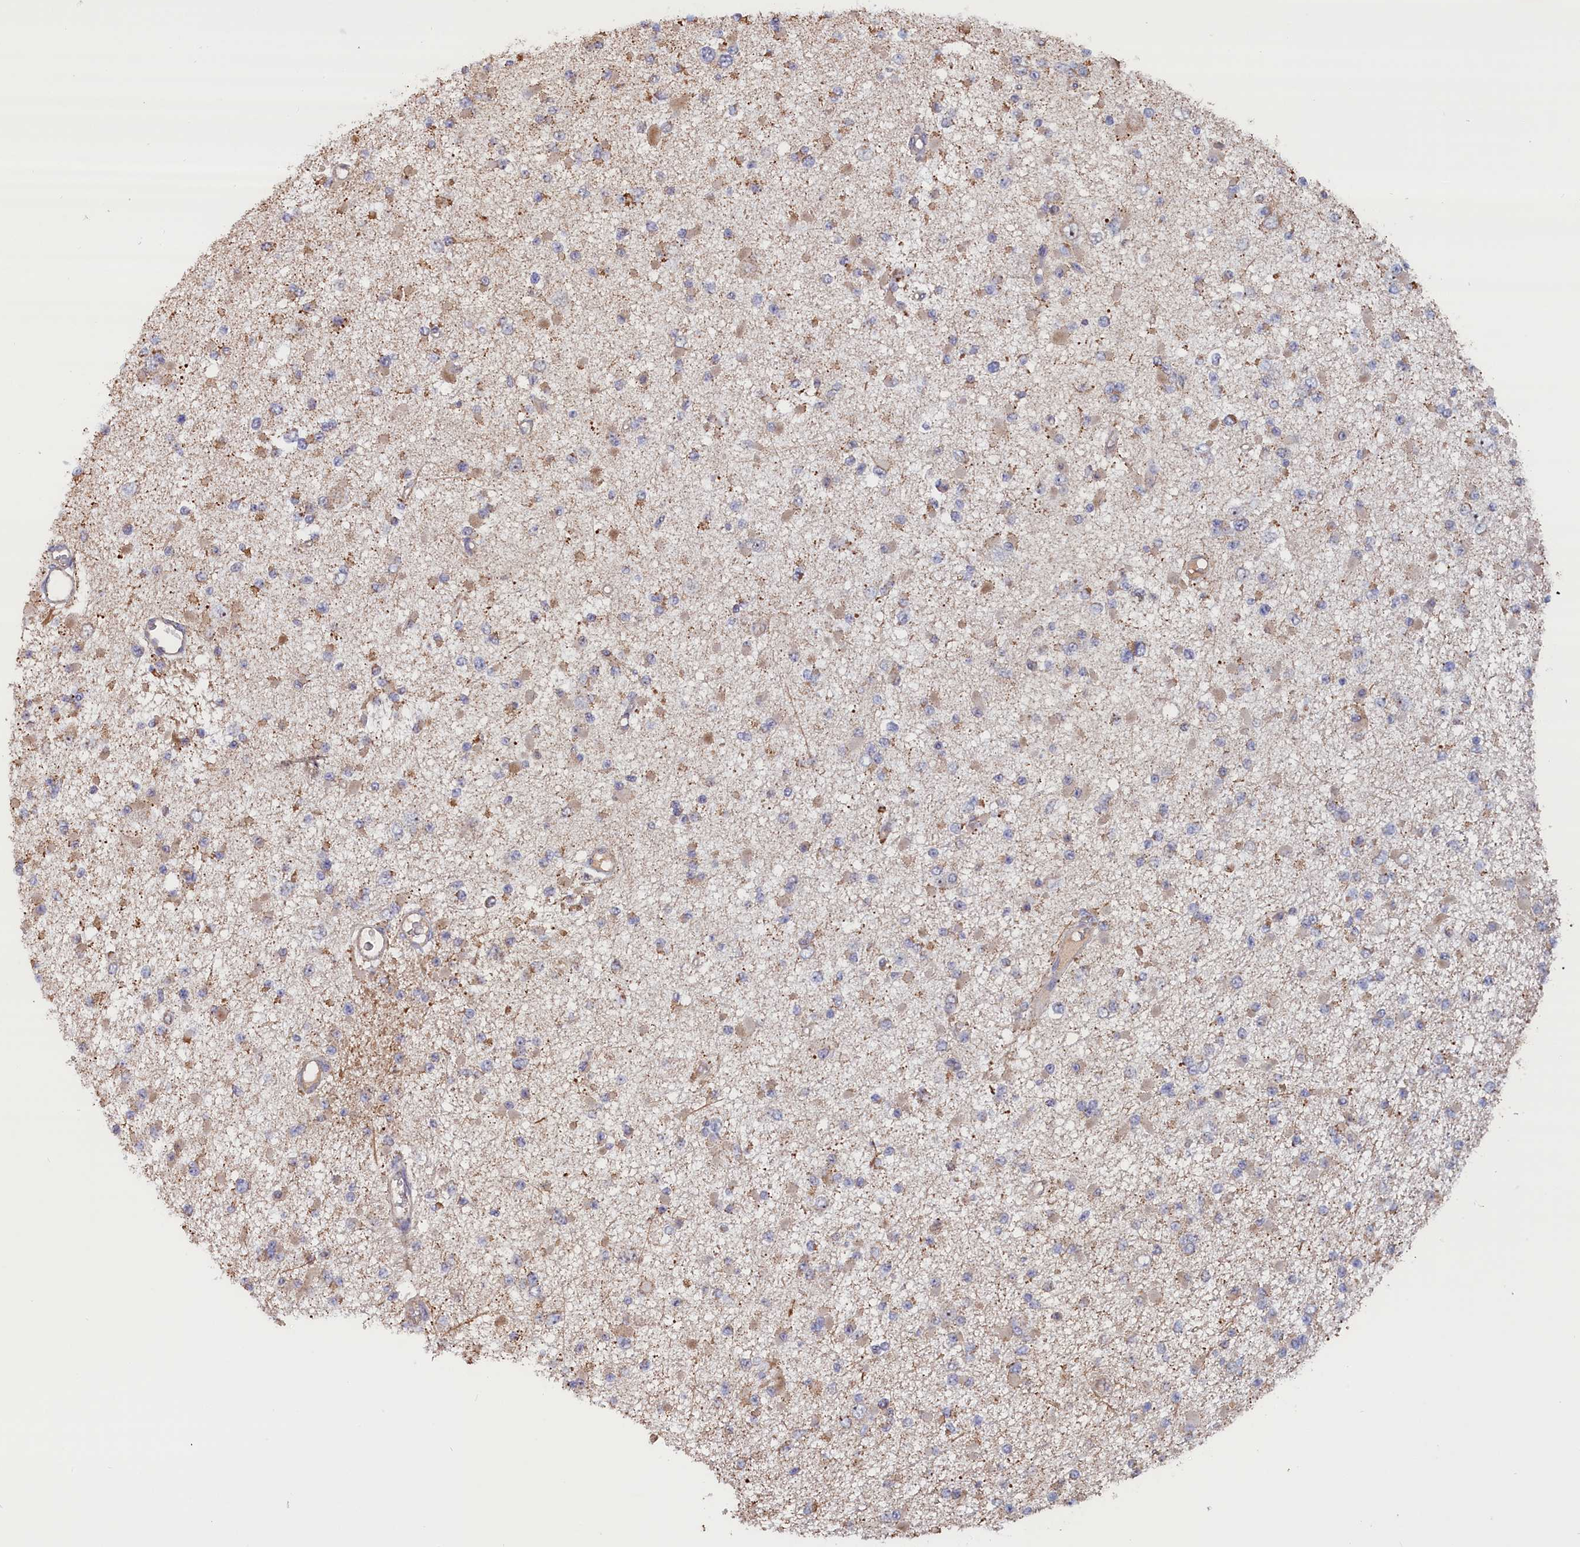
{"staining": {"intensity": "weak", "quantity": "<25%", "location": "cytoplasmic/membranous"}, "tissue": "glioma", "cell_type": "Tumor cells", "image_type": "cancer", "snomed": [{"axis": "morphology", "description": "Glioma, malignant, Low grade"}, {"axis": "topography", "description": "Brain"}], "caption": "The image exhibits no staining of tumor cells in malignant glioma (low-grade).", "gene": "ZNF816", "patient": {"sex": "female", "age": 22}}